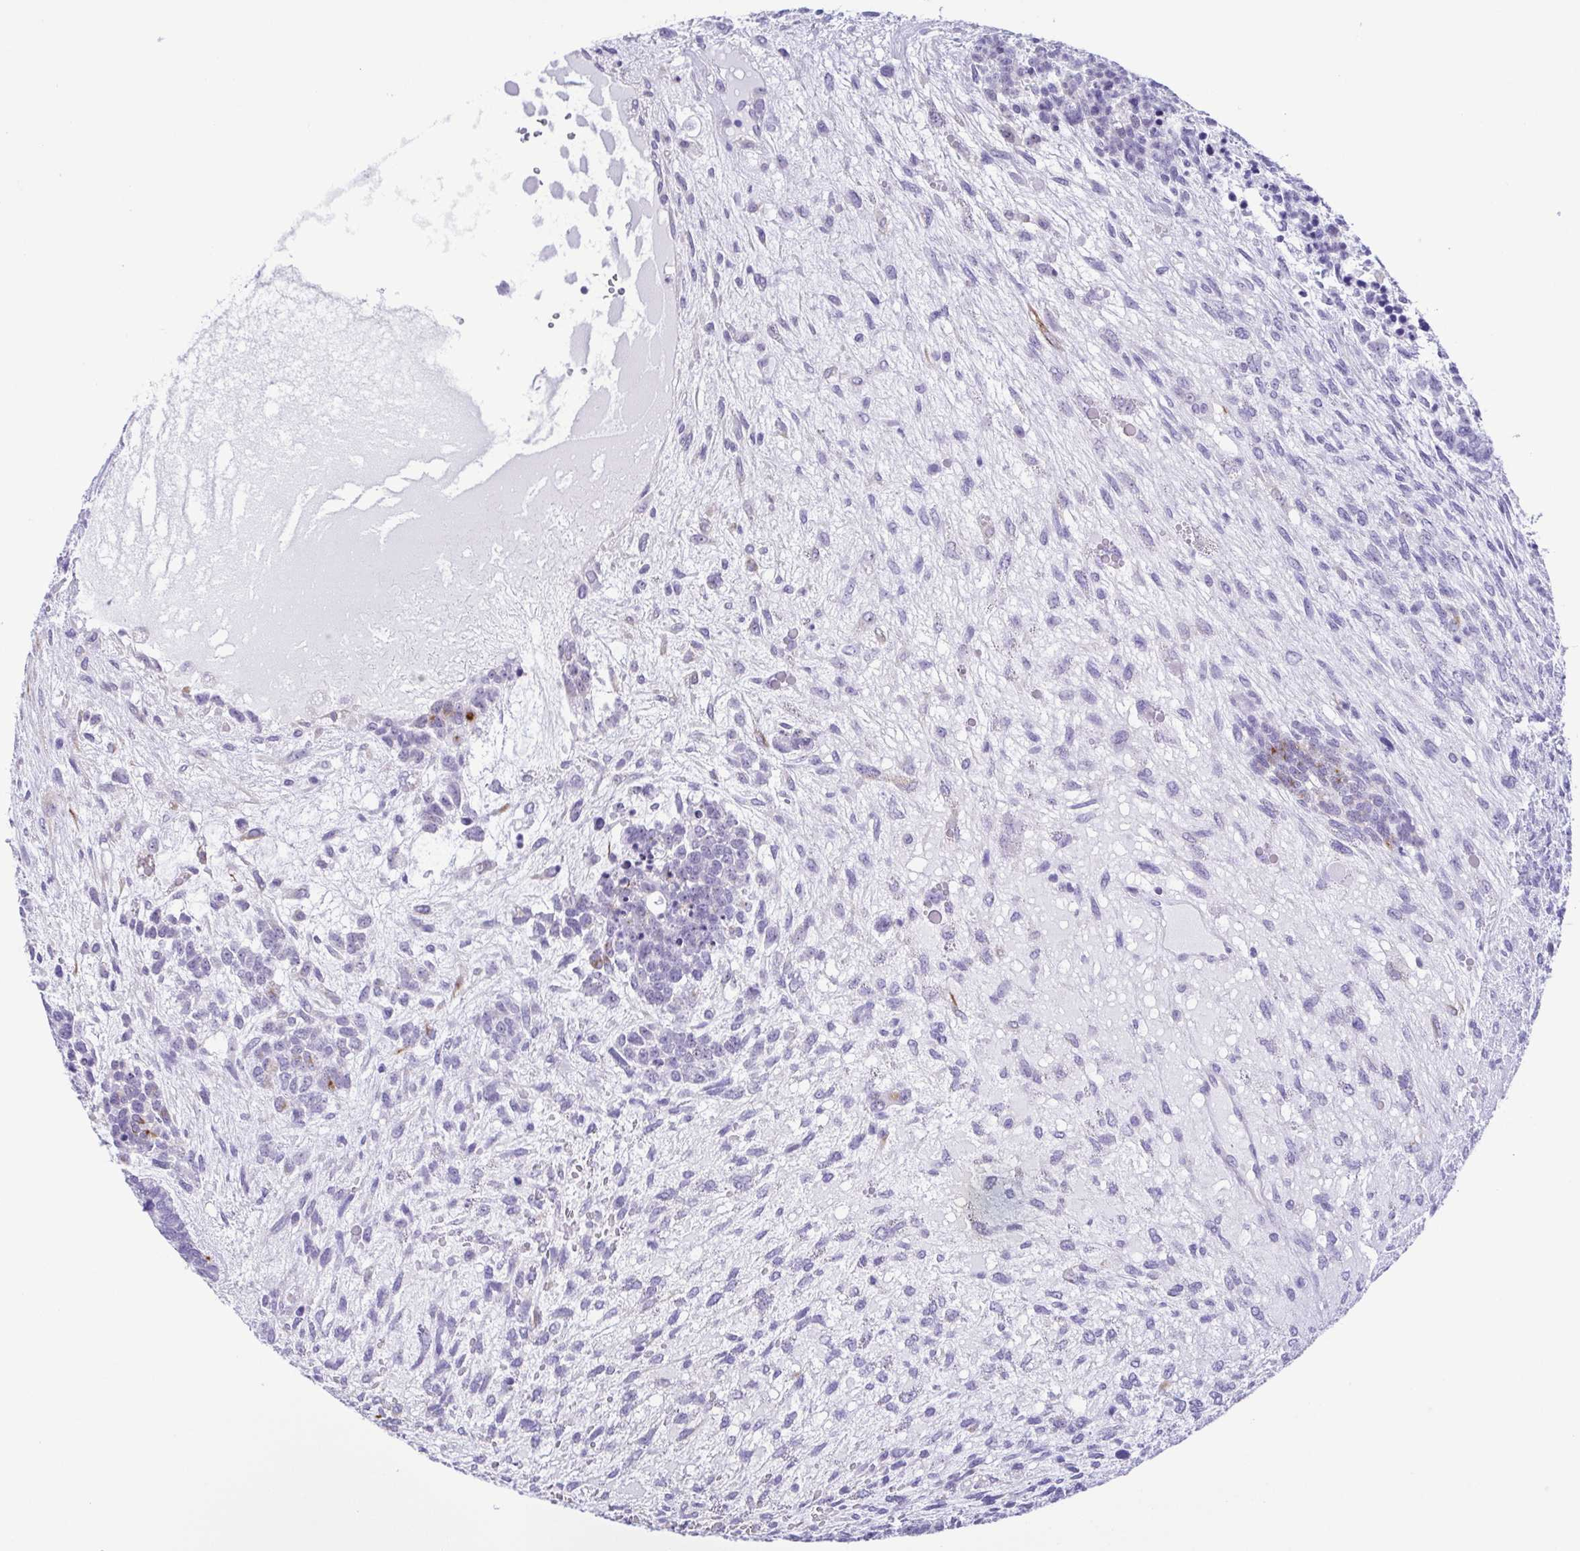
{"staining": {"intensity": "negative", "quantity": "none", "location": "none"}, "tissue": "testis cancer", "cell_type": "Tumor cells", "image_type": "cancer", "snomed": [{"axis": "morphology", "description": "Carcinoma, Embryonal, NOS"}, {"axis": "topography", "description": "Testis"}], "caption": "Tumor cells show no significant staining in embryonal carcinoma (testis).", "gene": "MYL7", "patient": {"sex": "male", "age": 23}}